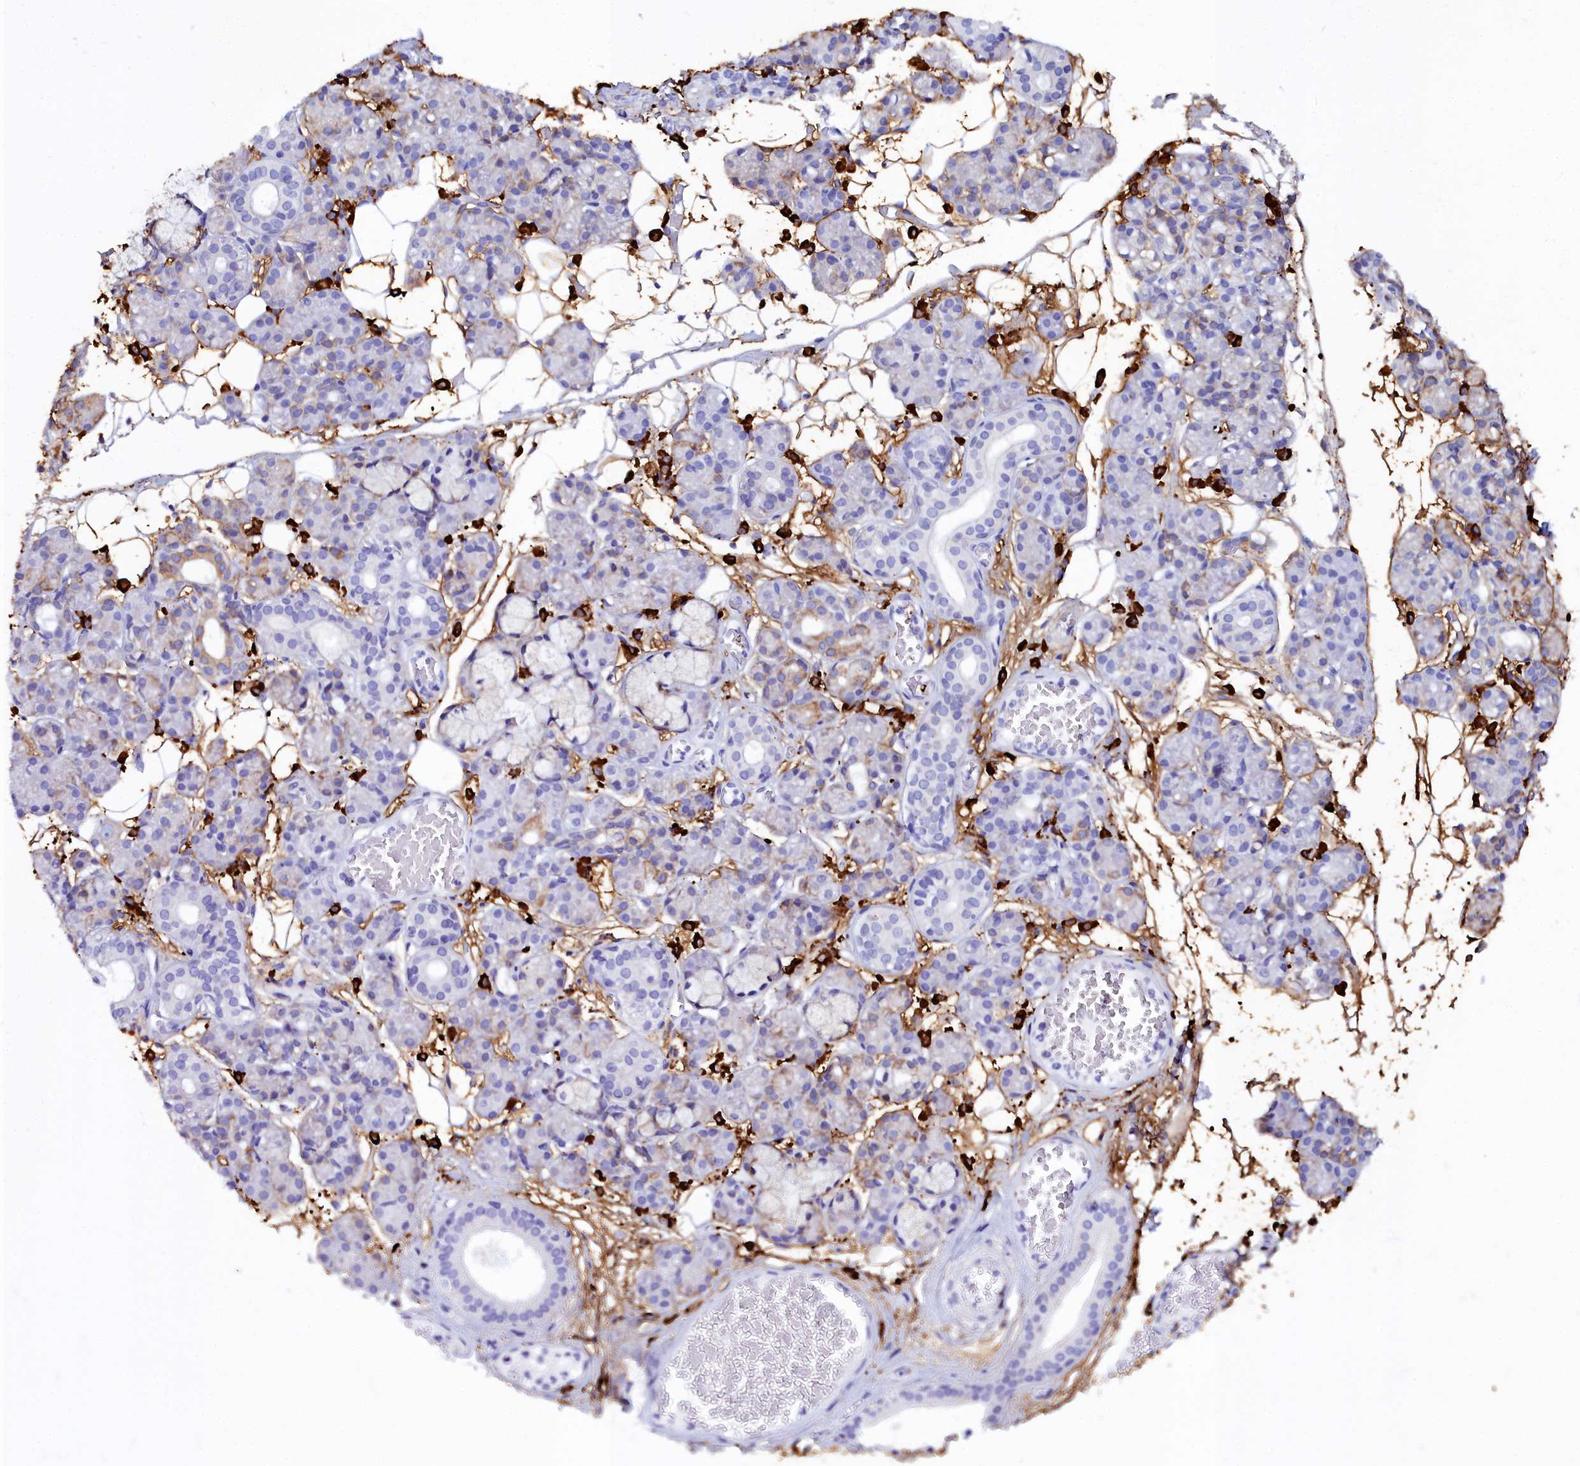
{"staining": {"intensity": "weak", "quantity": "<25%", "location": "cytoplasmic/membranous"}, "tissue": "salivary gland", "cell_type": "Glandular cells", "image_type": "normal", "snomed": [{"axis": "morphology", "description": "Normal tissue, NOS"}, {"axis": "topography", "description": "Salivary gland"}], "caption": "An immunohistochemistry photomicrograph of benign salivary gland is shown. There is no staining in glandular cells of salivary gland.", "gene": "TXNDC5", "patient": {"sex": "male", "age": 63}}